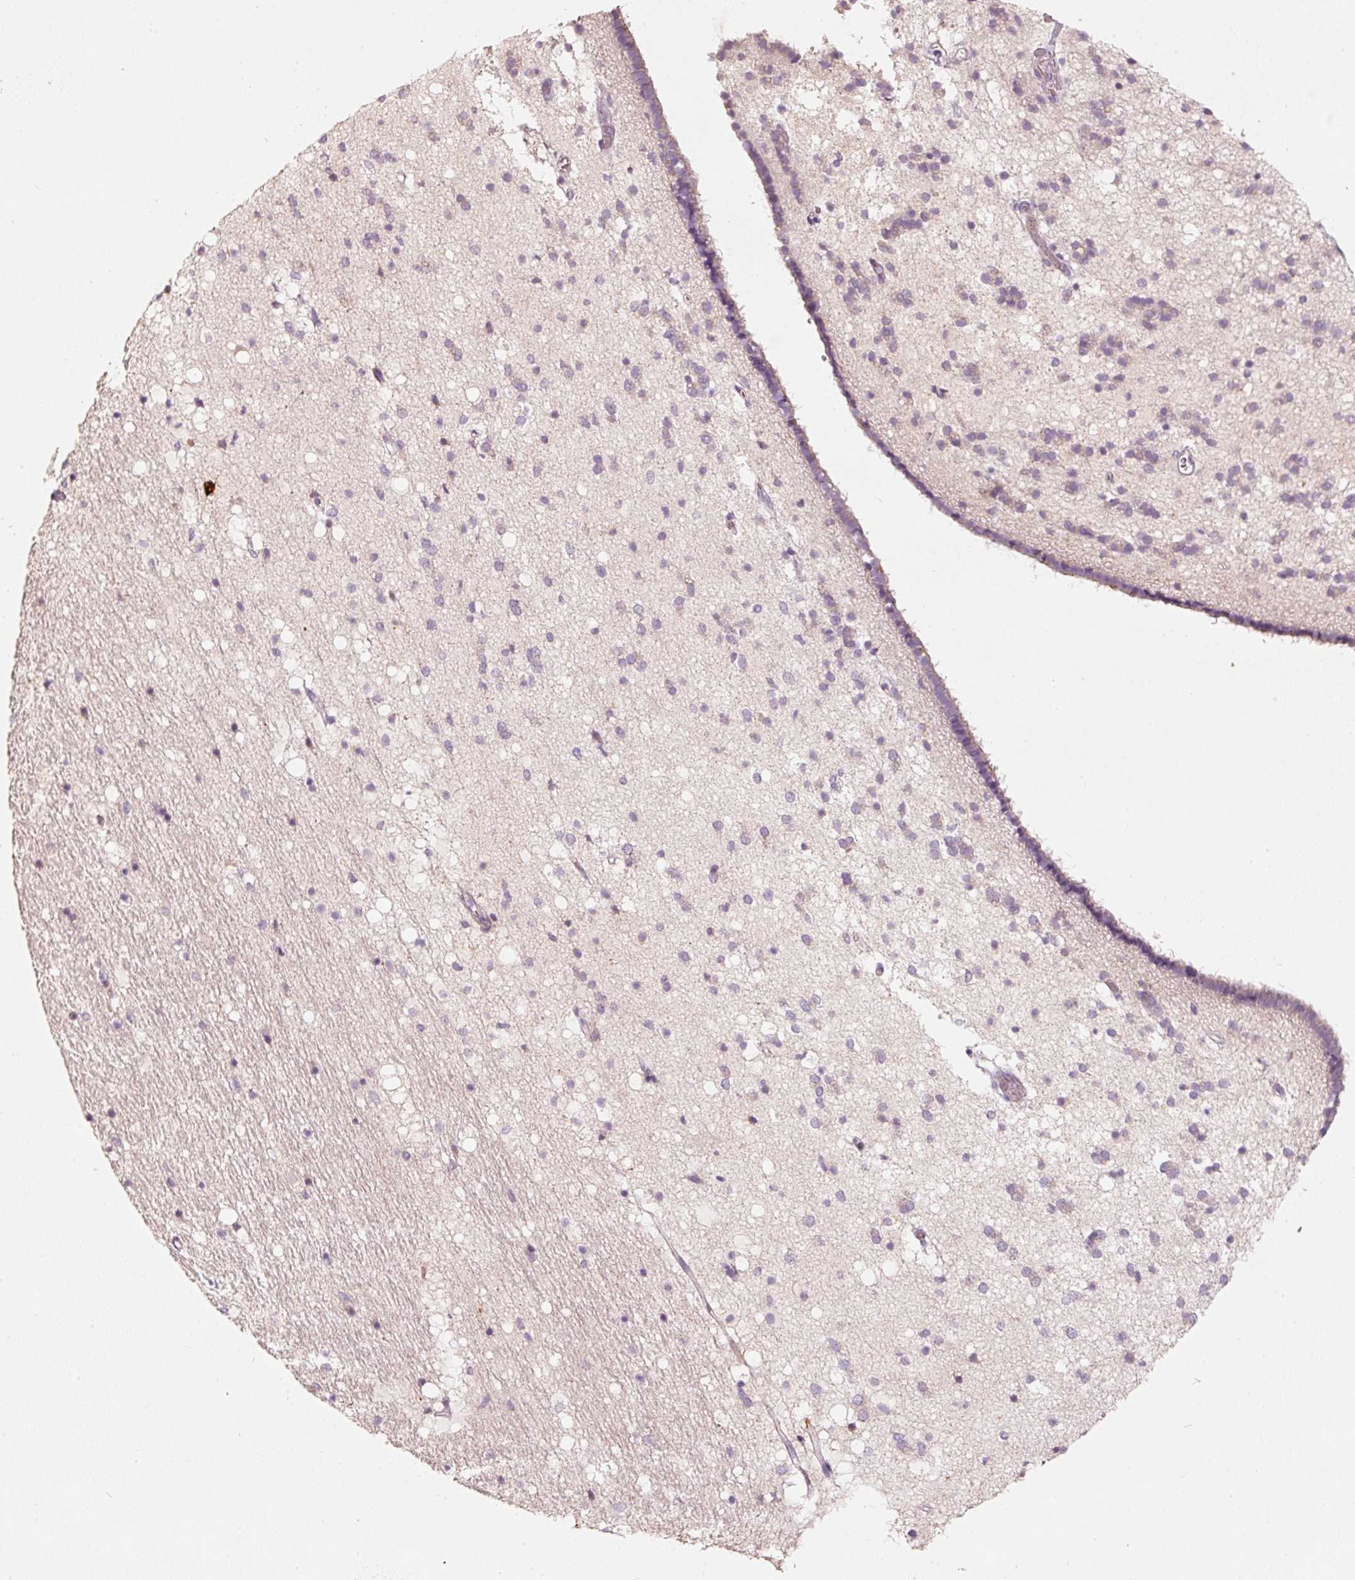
{"staining": {"intensity": "negative", "quantity": "none", "location": "none"}, "tissue": "caudate", "cell_type": "Glial cells", "image_type": "normal", "snomed": [{"axis": "morphology", "description": "Normal tissue, NOS"}, {"axis": "topography", "description": "Lateral ventricle wall"}], "caption": "DAB (3,3'-diaminobenzidine) immunohistochemical staining of benign human caudate exhibits no significant expression in glial cells. (DAB IHC visualized using brightfield microscopy, high magnification).", "gene": "KLHL21", "patient": {"sex": "male", "age": 37}}